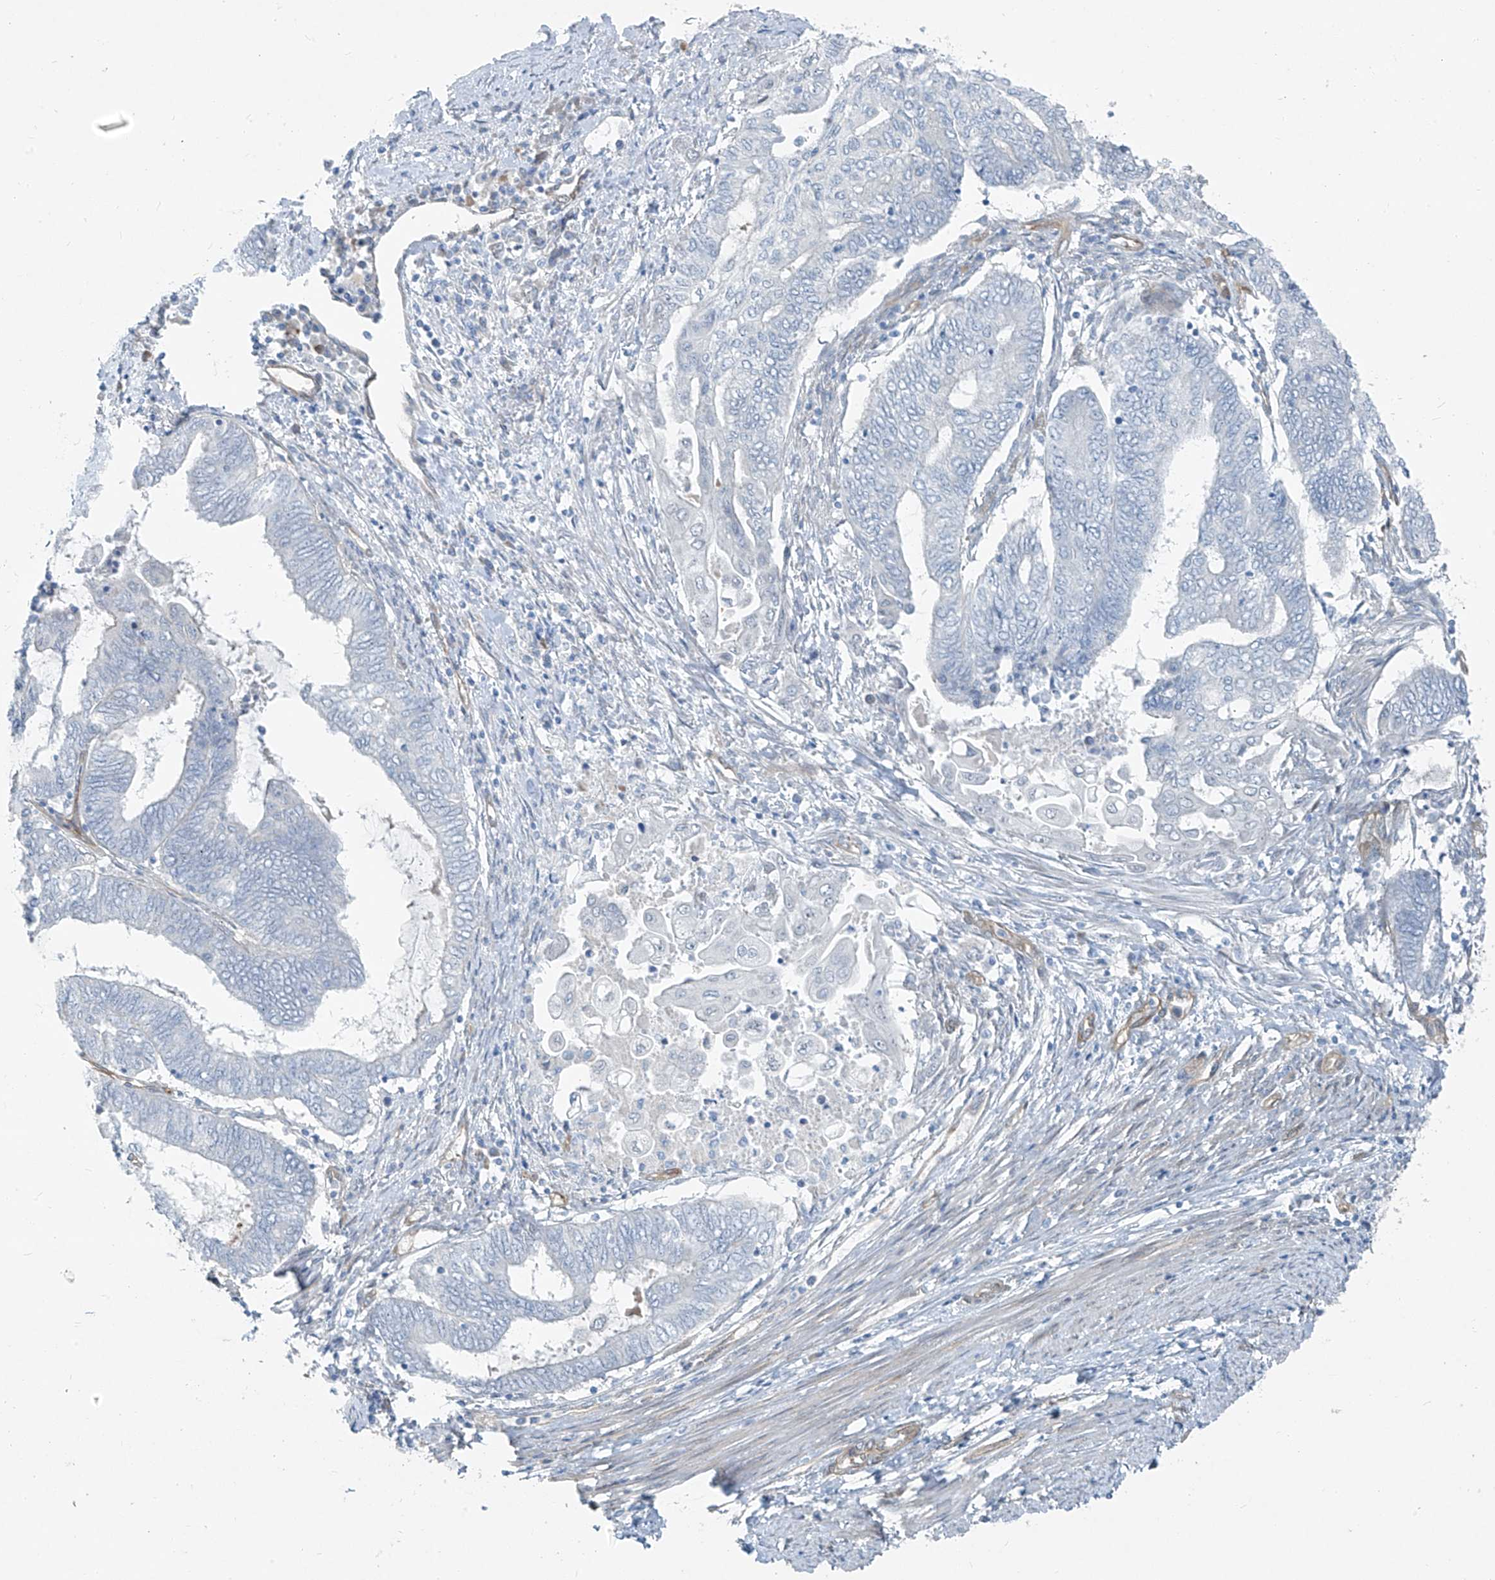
{"staining": {"intensity": "negative", "quantity": "none", "location": "none"}, "tissue": "endometrial cancer", "cell_type": "Tumor cells", "image_type": "cancer", "snomed": [{"axis": "morphology", "description": "Adenocarcinoma, NOS"}, {"axis": "topography", "description": "Uterus"}, {"axis": "topography", "description": "Endometrium"}], "caption": "Micrograph shows no significant protein expression in tumor cells of endometrial cancer (adenocarcinoma).", "gene": "TNS2", "patient": {"sex": "female", "age": 70}}